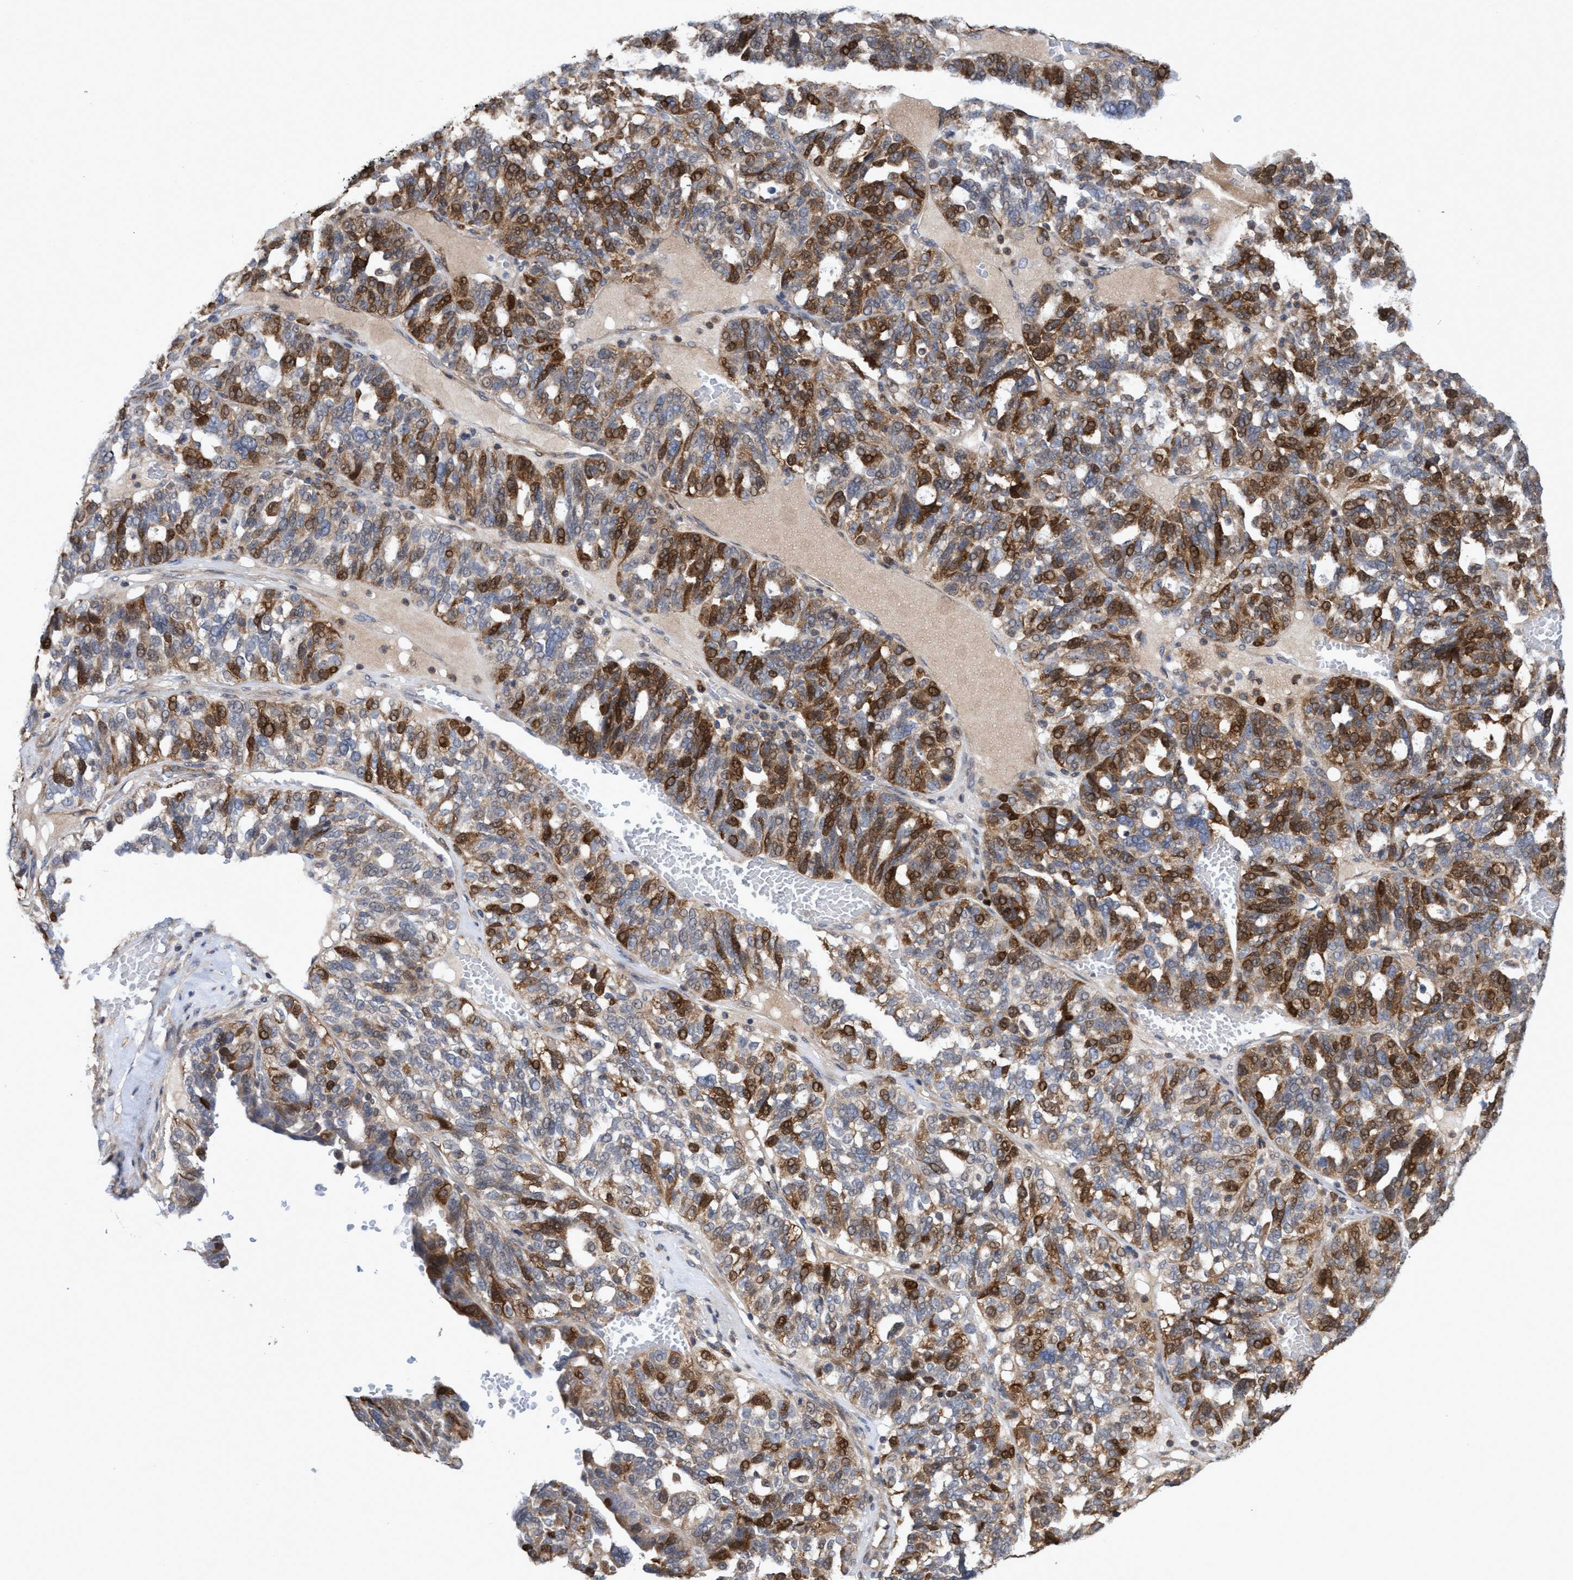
{"staining": {"intensity": "moderate", "quantity": ">75%", "location": "cytoplasmic/membranous,nuclear"}, "tissue": "ovarian cancer", "cell_type": "Tumor cells", "image_type": "cancer", "snomed": [{"axis": "morphology", "description": "Cystadenocarcinoma, serous, NOS"}, {"axis": "topography", "description": "Ovary"}], "caption": "High-power microscopy captured an immunohistochemistry (IHC) photomicrograph of ovarian serous cystadenocarcinoma, revealing moderate cytoplasmic/membranous and nuclear expression in about >75% of tumor cells.", "gene": "SLBP", "patient": {"sex": "female", "age": 59}}